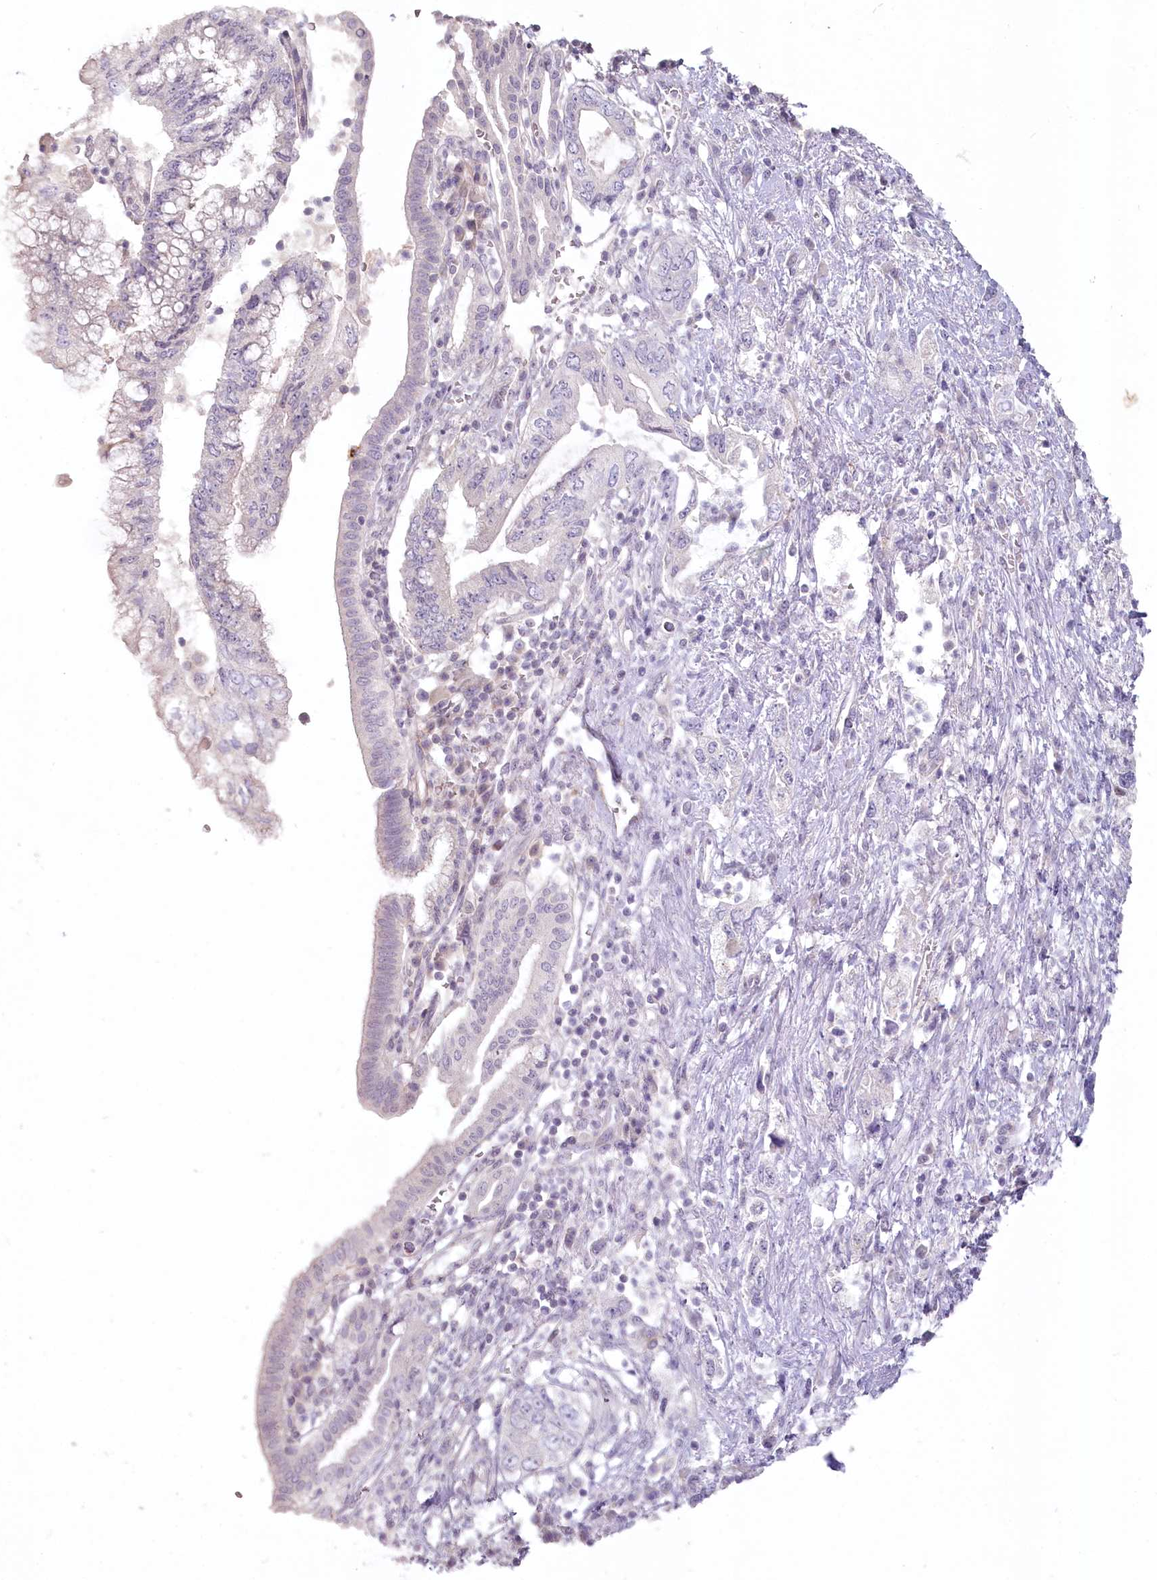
{"staining": {"intensity": "negative", "quantity": "none", "location": "none"}, "tissue": "pancreatic cancer", "cell_type": "Tumor cells", "image_type": "cancer", "snomed": [{"axis": "morphology", "description": "Adenocarcinoma, NOS"}, {"axis": "topography", "description": "Pancreas"}], "caption": "A photomicrograph of human pancreatic cancer (adenocarcinoma) is negative for staining in tumor cells.", "gene": "USP11", "patient": {"sex": "female", "age": 73}}